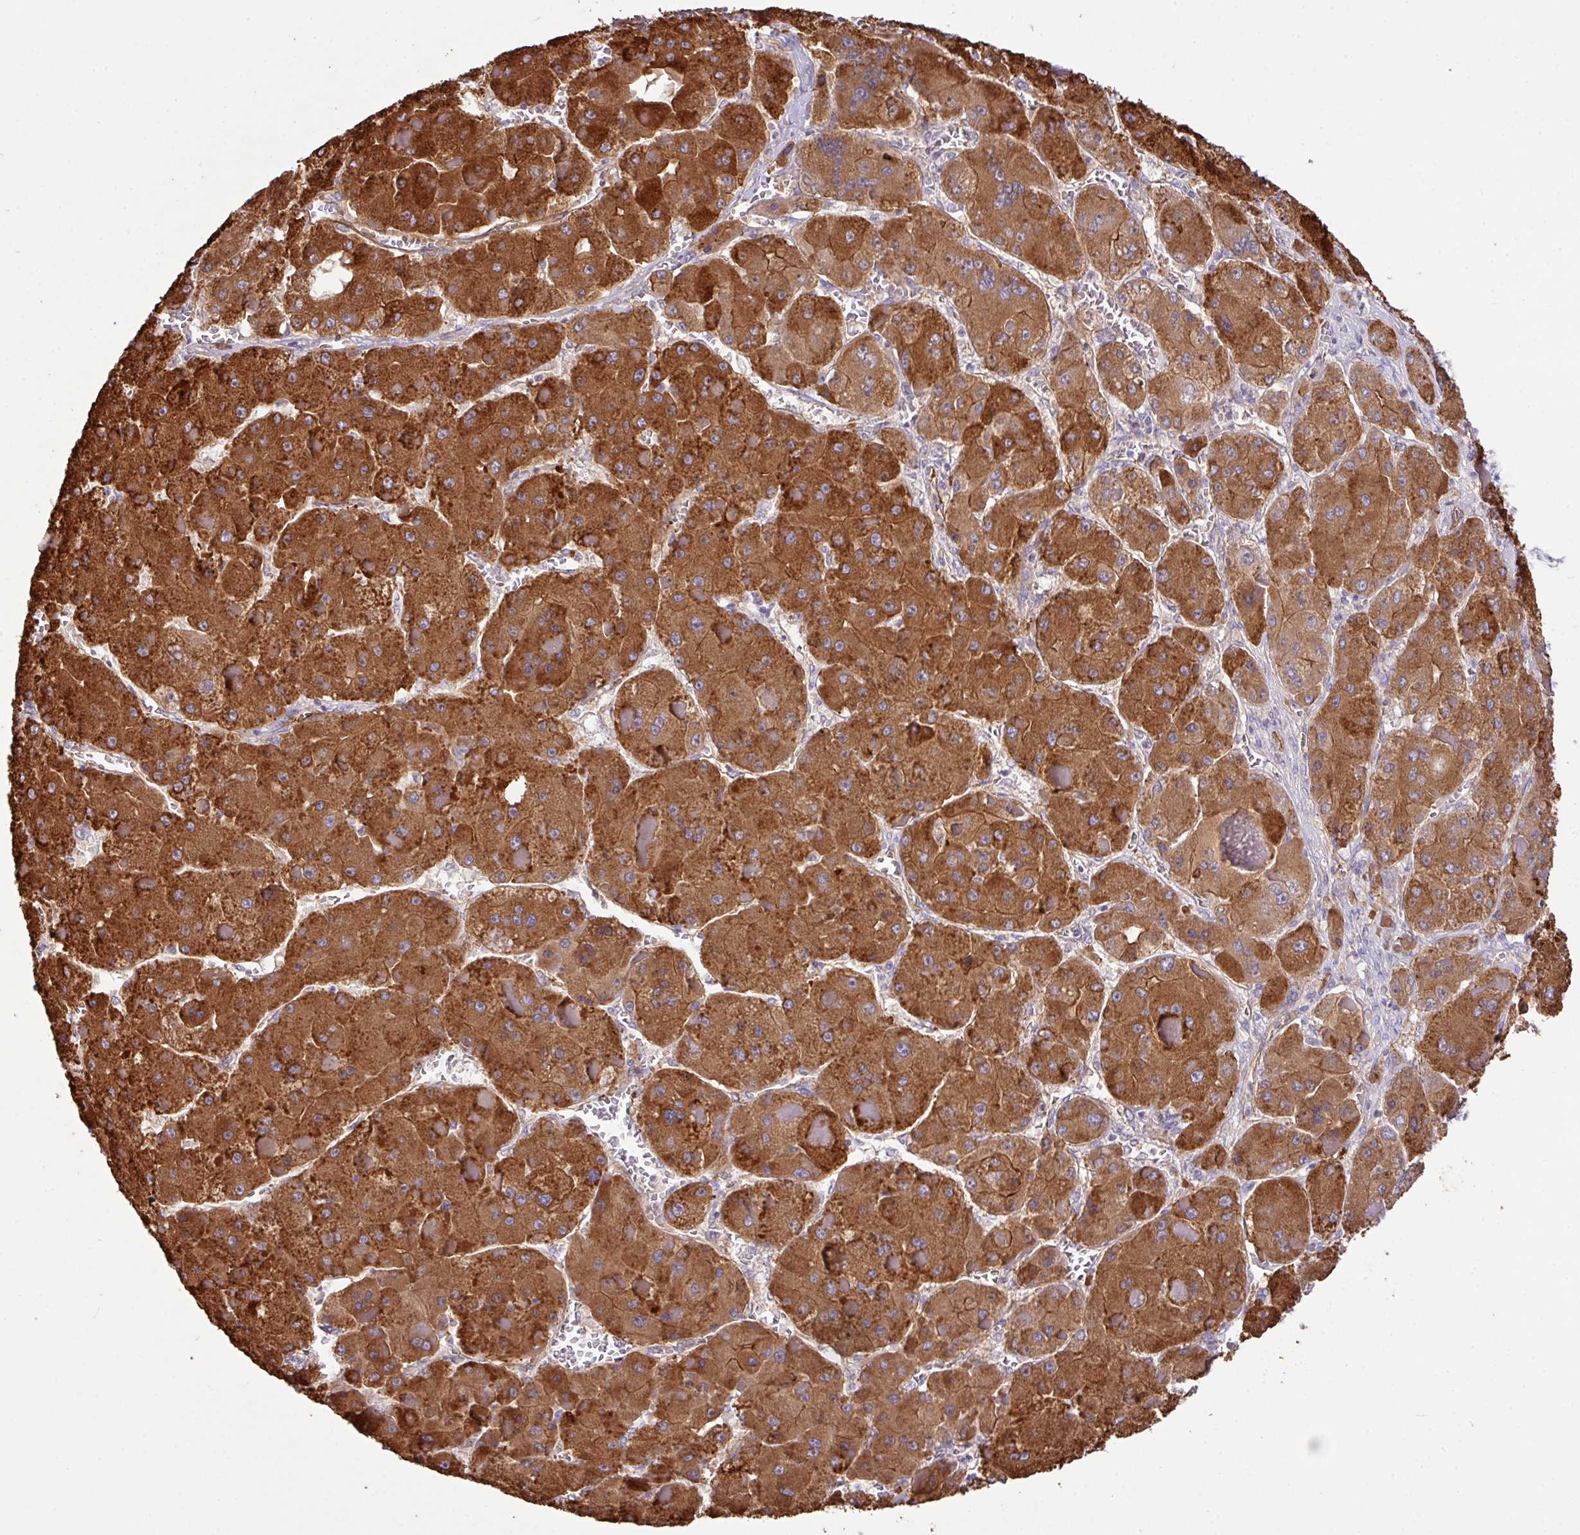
{"staining": {"intensity": "strong", "quantity": ">75%", "location": "cytoplasmic/membranous"}, "tissue": "liver cancer", "cell_type": "Tumor cells", "image_type": "cancer", "snomed": [{"axis": "morphology", "description": "Carcinoma, Hepatocellular, NOS"}, {"axis": "topography", "description": "Liver"}], "caption": "Immunohistochemistry (IHC) (DAB (3,3'-diaminobenzidine)) staining of liver cancer (hepatocellular carcinoma) reveals strong cytoplasmic/membranous protein staining in approximately >75% of tumor cells. (DAB = brown stain, brightfield microscopy at high magnification).", "gene": "LRRC53", "patient": {"sex": "female", "age": 73}}